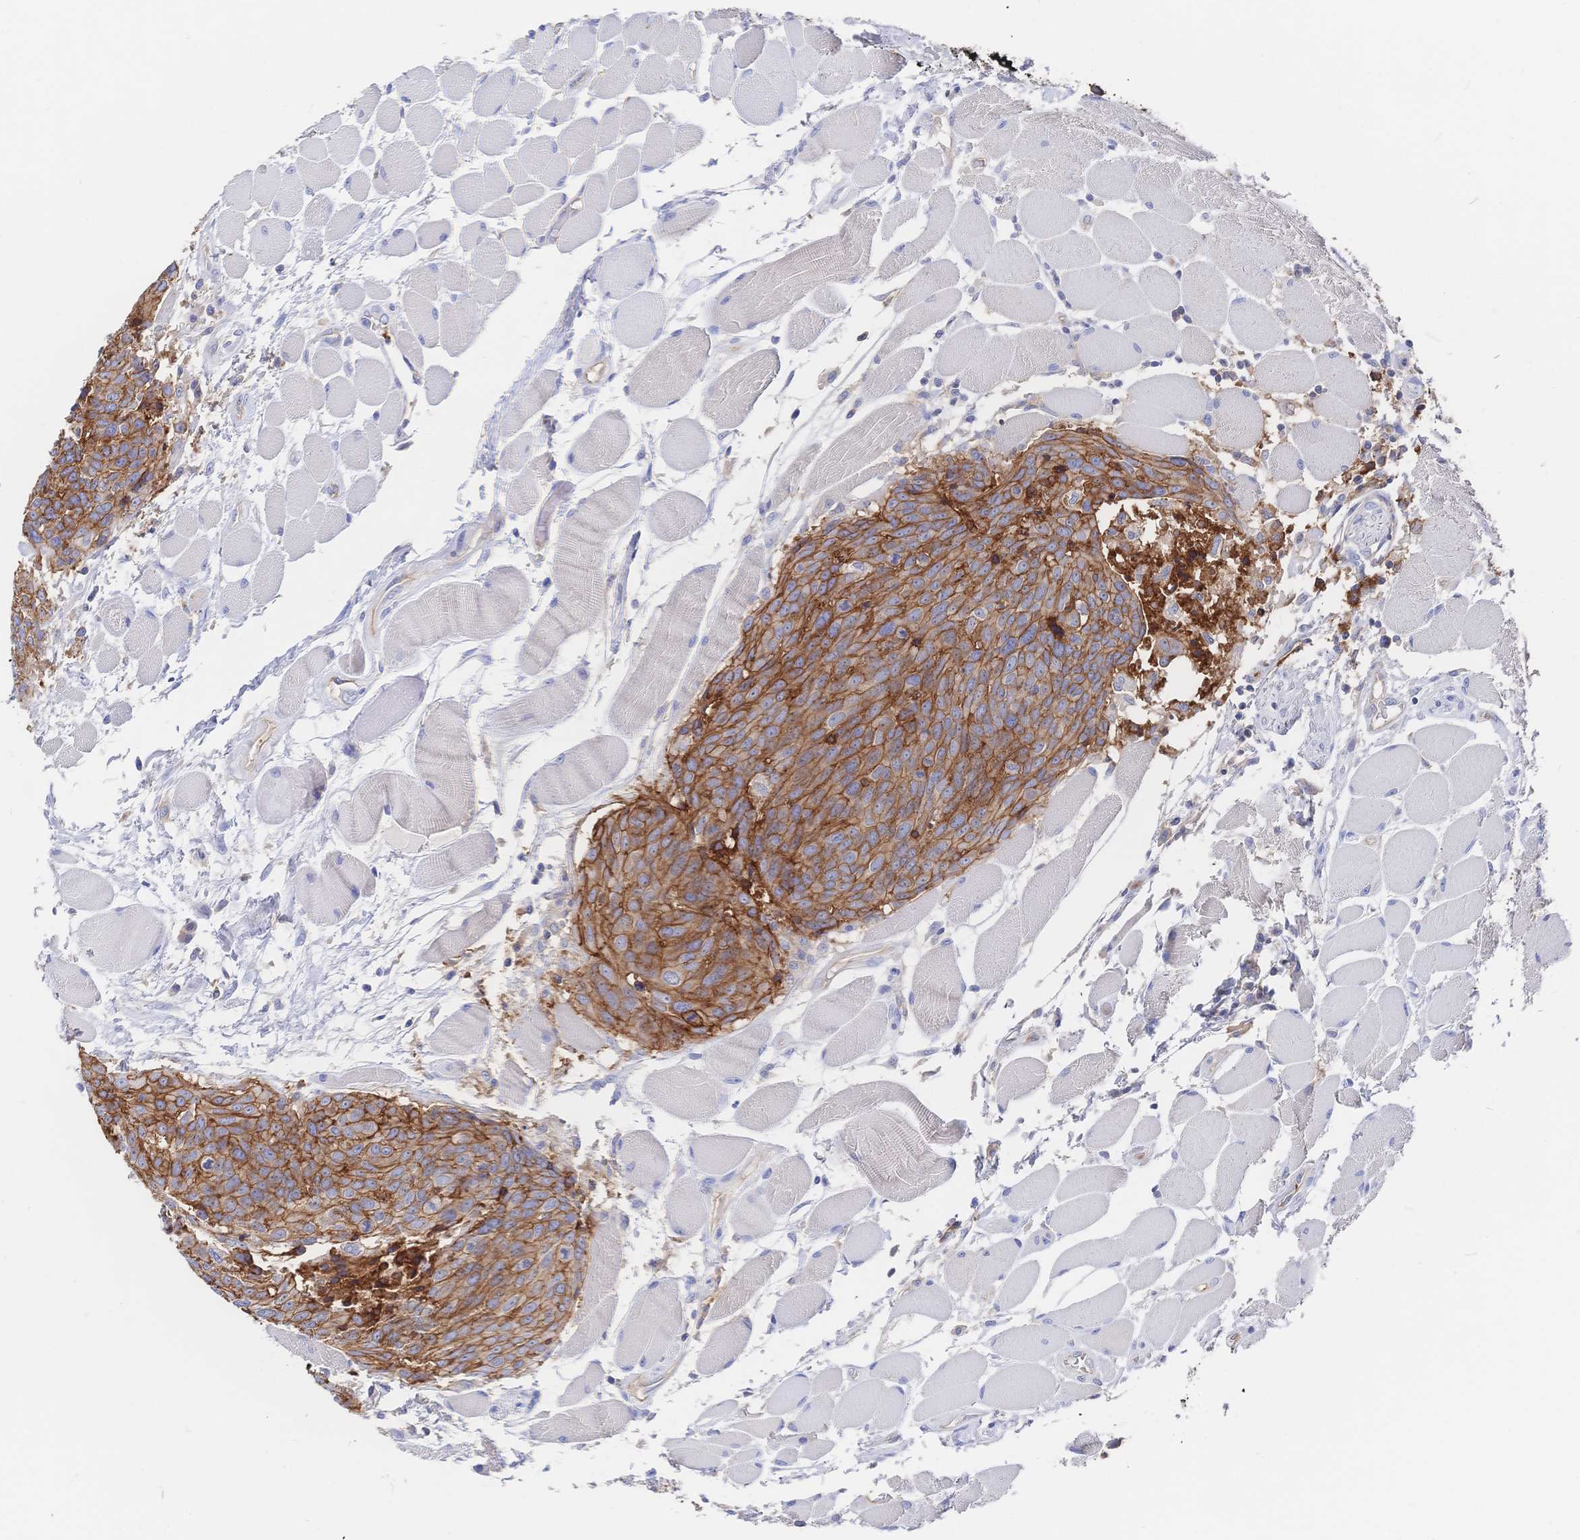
{"staining": {"intensity": "moderate", "quantity": ">75%", "location": "cytoplasmic/membranous"}, "tissue": "head and neck cancer", "cell_type": "Tumor cells", "image_type": "cancer", "snomed": [{"axis": "morphology", "description": "Squamous cell carcinoma, NOS"}, {"axis": "topography", "description": "Oral tissue"}, {"axis": "topography", "description": "Head-Neck"}], "caption": "The micrograph shows immunohistochemical staining of head and neck cancer. There is moderate cytoplasmic/membranous expression is appreciated in approximately >75% of tumor cells.", "gene": "F11R", "patient": {"sex": "male", "age": 64}}